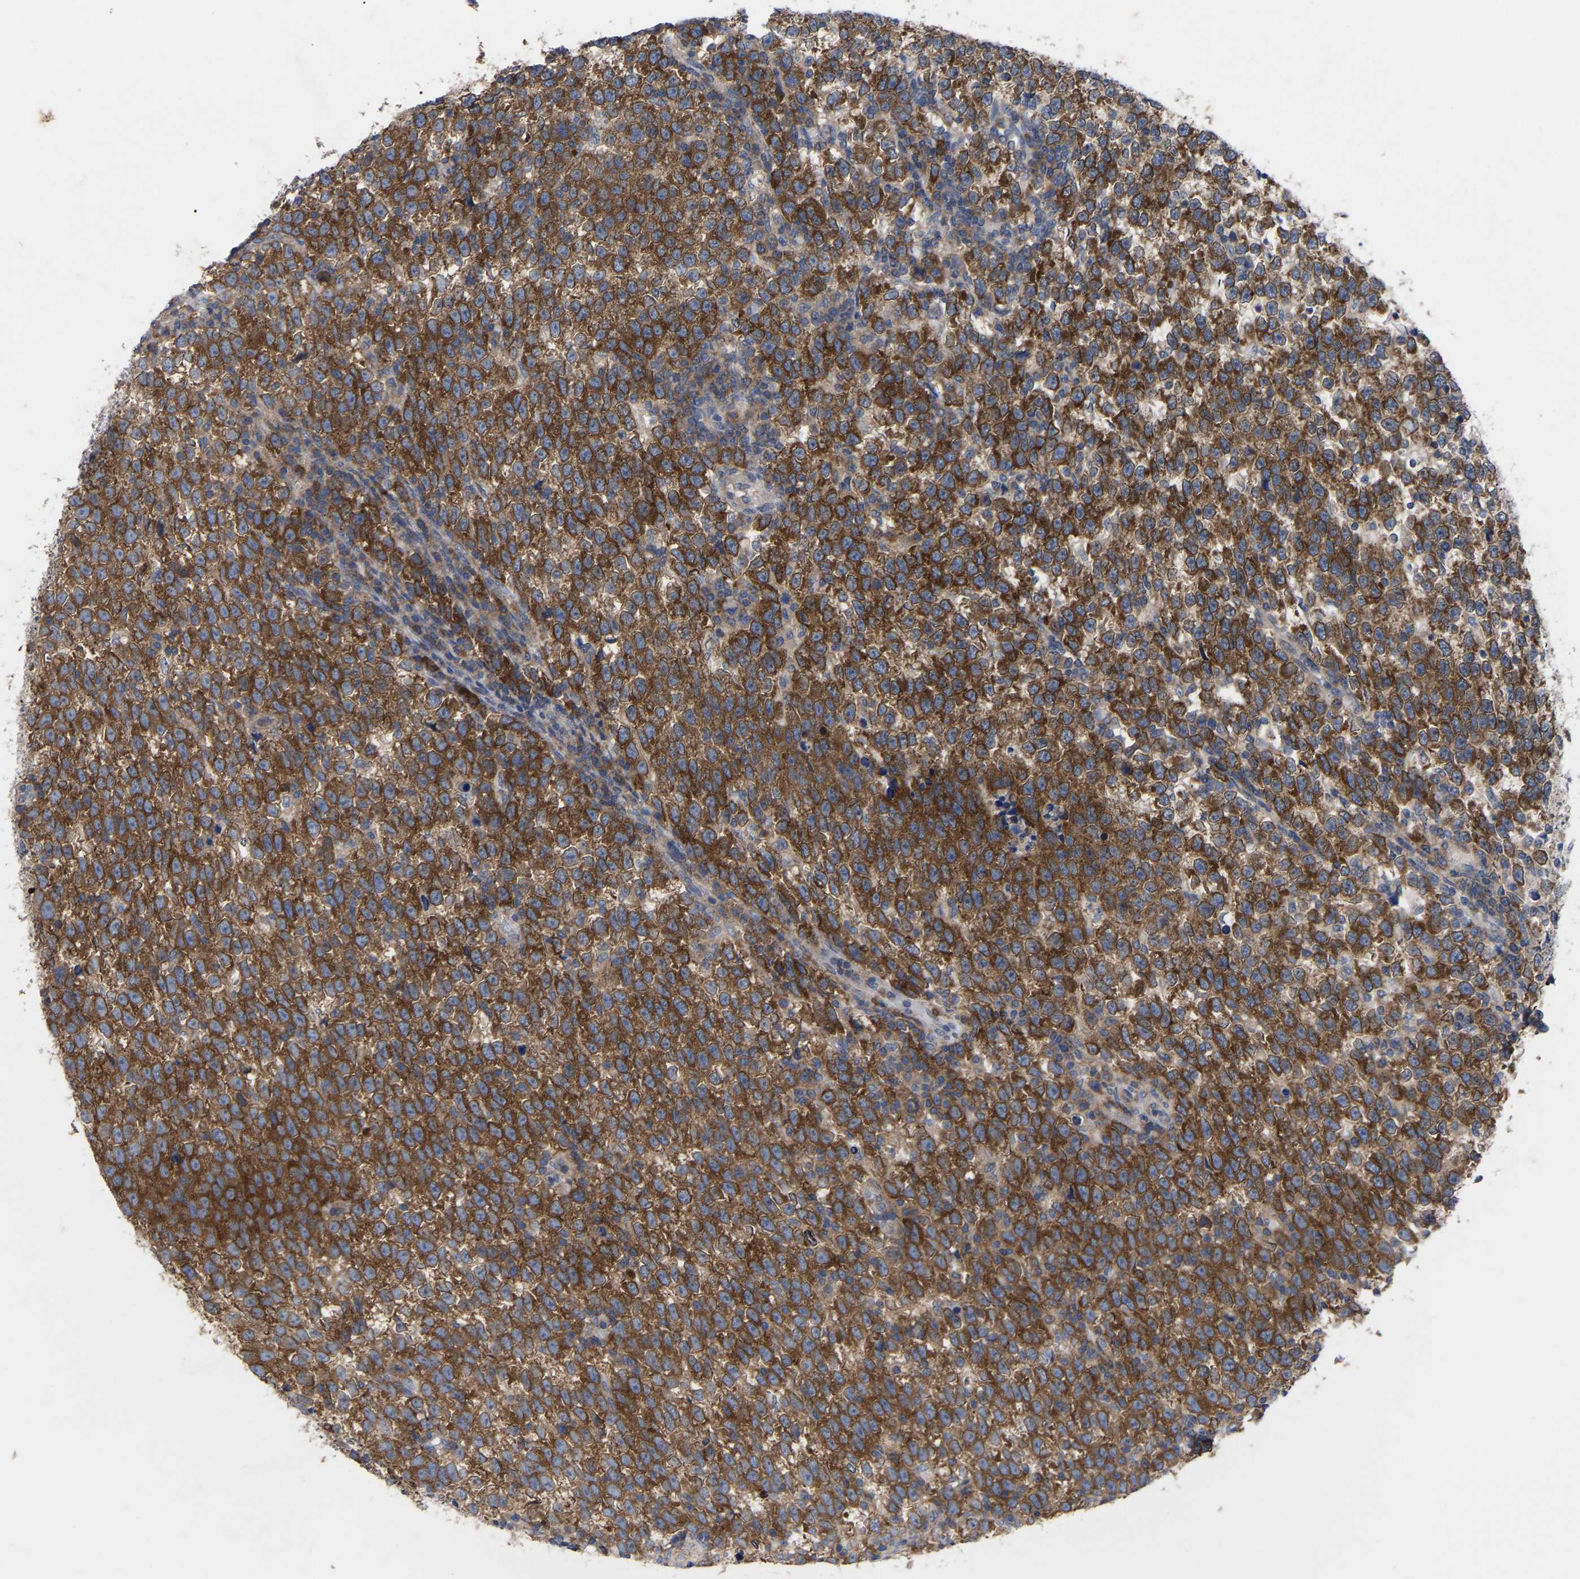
{"staining": {"intensity": "moderate", "quantity": ">75%", "location": "cytoplasmic/membranous"}, "tissue": "testis cancer", "cell_type": "Tumor cells", "image_type": "cancer", "snomed": [{"axis": "morphology", "description": "Normal tissue, NOS"}, {"axis": "morphology", "description": "Seminoma, NOS"}, {"axis": "topography", "description": "Testis"}], "caption": "Protein expression analysis of seminoma (testis) reveals moderate cytoplasmic/membranous expression in approximately >75% of tumor cells.", "gene": "TCP1", "patient": {"sex": "male", "age": 43}}